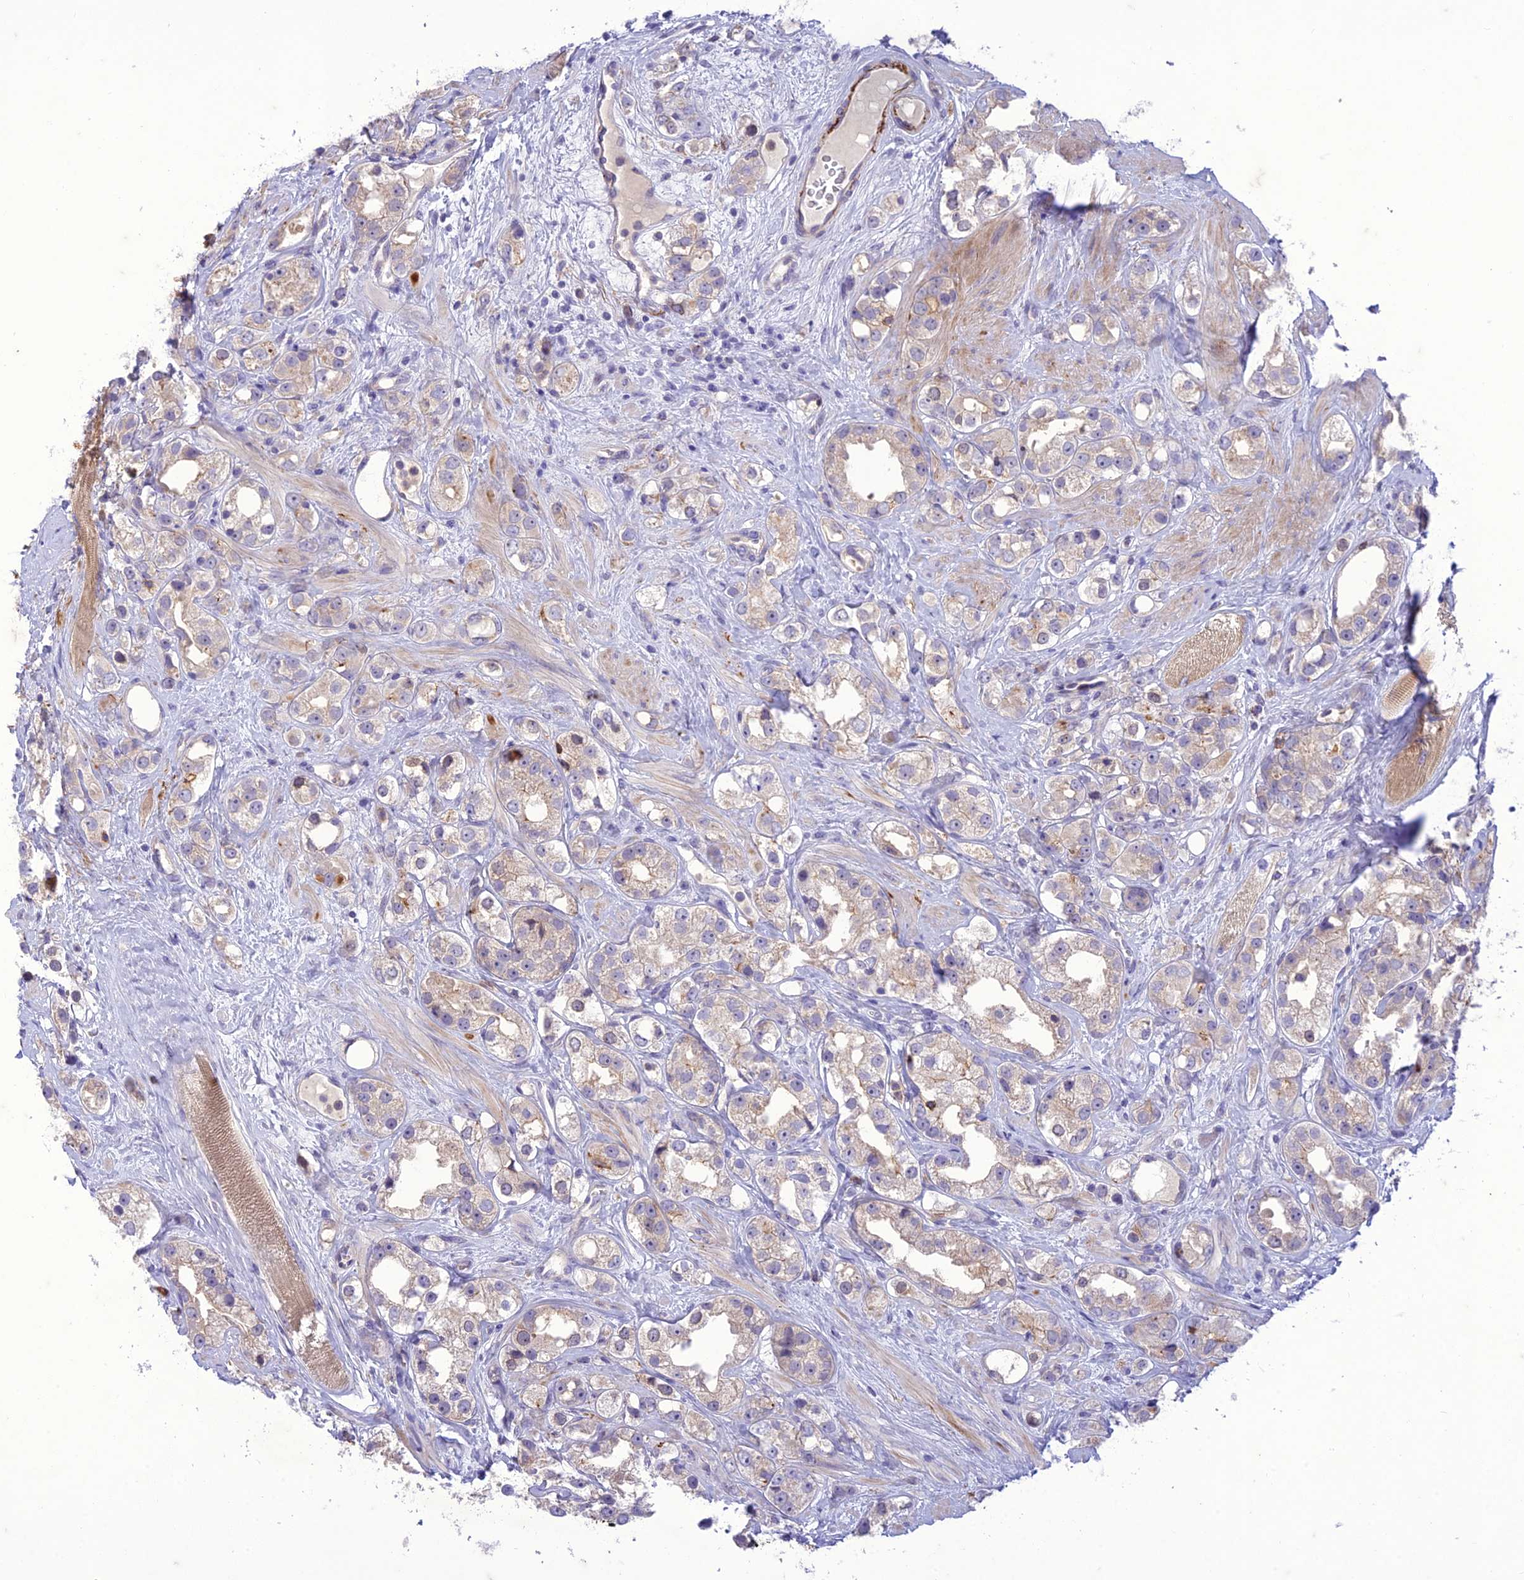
{"staining": {"intensity": "weak", "quantity": "<25%", "location": "cytoplasmic/membranous"}, "tissue": "prostate cancer", "cell_type": "Tumor cells", "image_type": "cancer", "snomed": [{"axis": "morphology", "description": "Adenocarcinoma, NOS"}, {"axis": "topography", "description": "Prostate"}], "caption": "IHC photomicrograph of neoplastic tissue: human prostate adenocarcinoma stained with DAB reveals no significant protein positivity in tumor cells.", "gene": "ITGAE", "patient": {"sex": "male", "age": 79}}